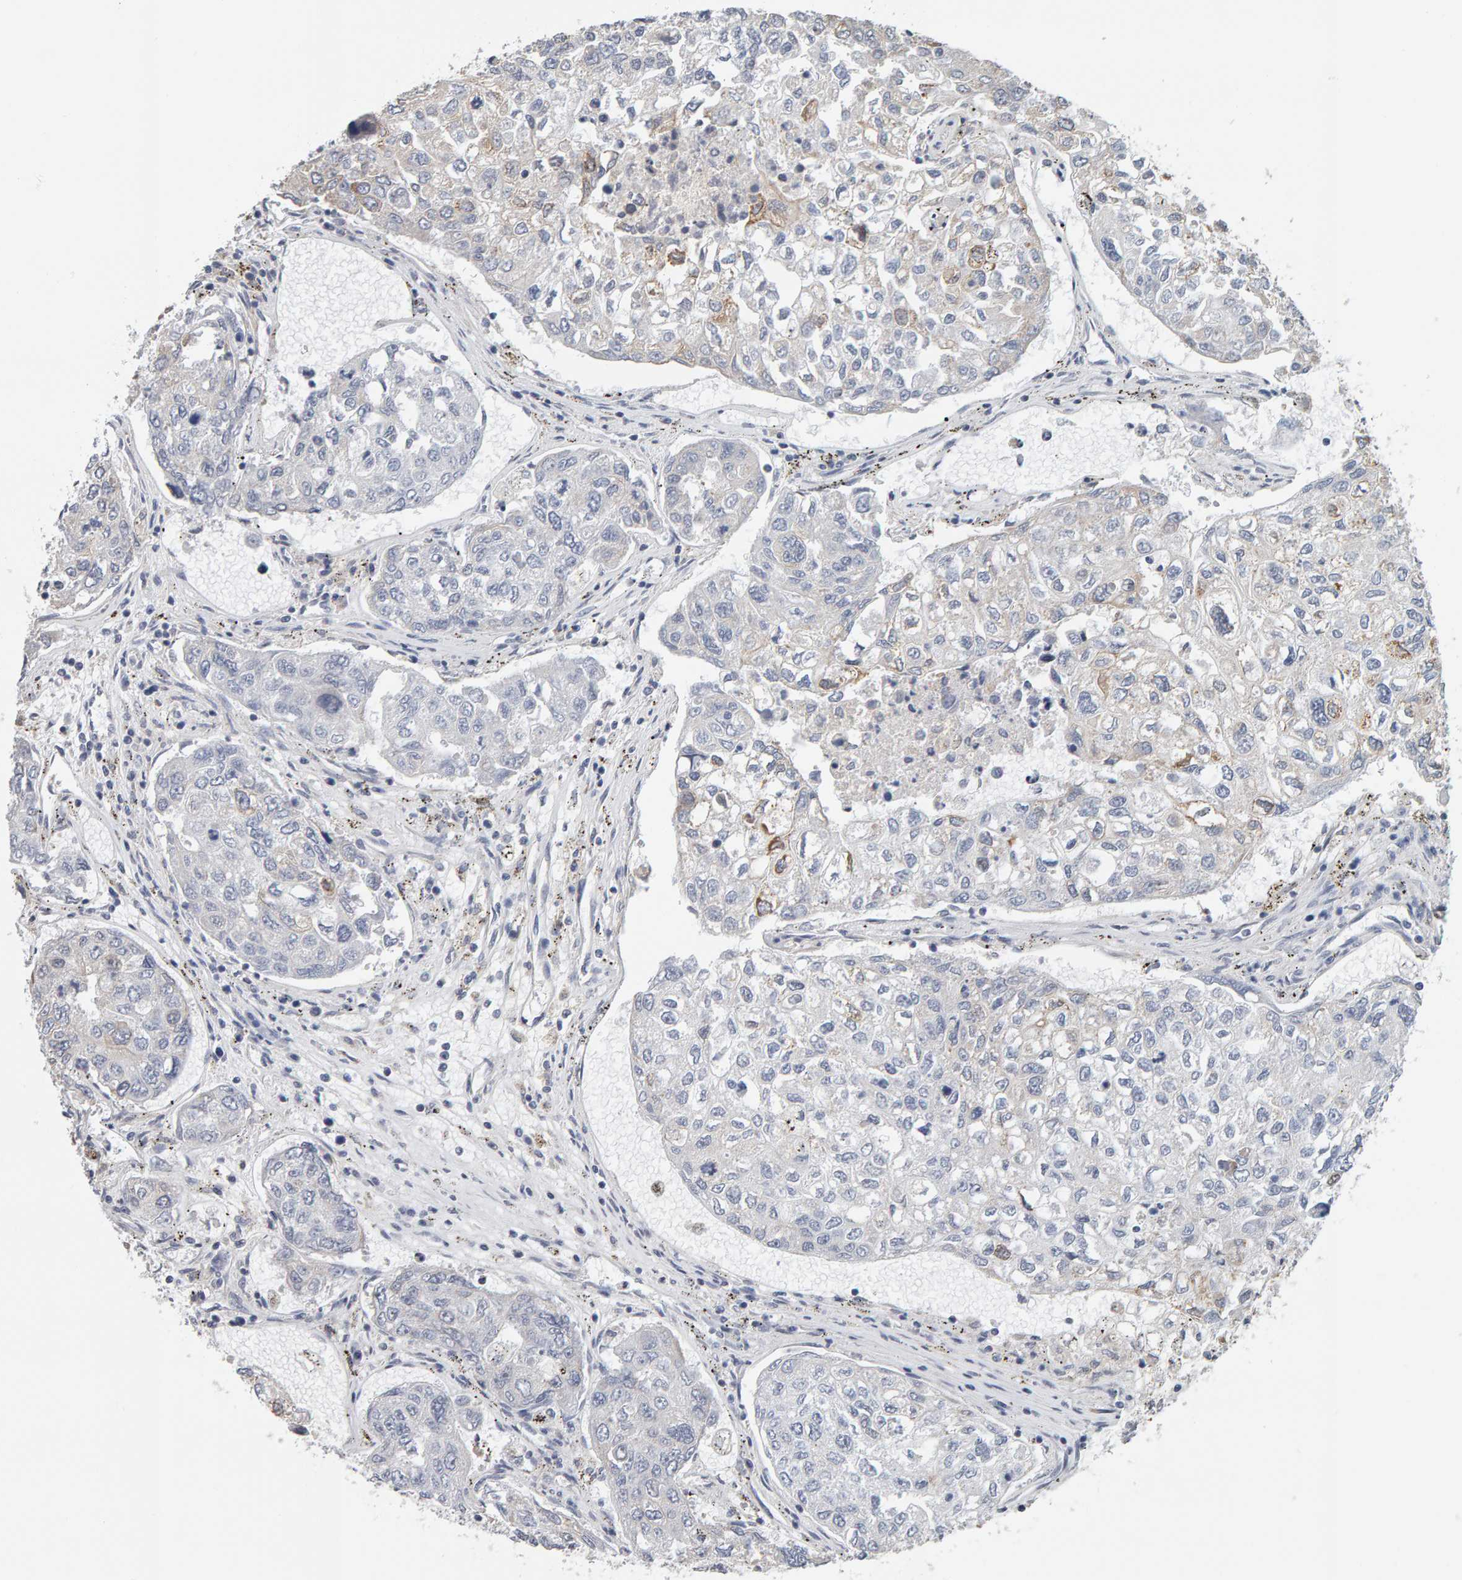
{"staining": {"intensity": "negative", "quantity": "none", "location": "none"}, "tissue": "urothelial cancer", "cell_type": "Tumor cells", "image_type": "cancer", "snomed": [{"axis": "morphology", "description": "Urothelial carcinoma, High grade"}, {"axis": "topography", "description": "Lymph node"}, {"axis": "topography", "description": "Urinary bladder"}], "caption": "Human urothelial cancer stained for a protein using immunohistochemistry demonstrates no expression in tumor cells.", "gene": "ADHFE1", "patient": {"sex": "male", "age": 51}}